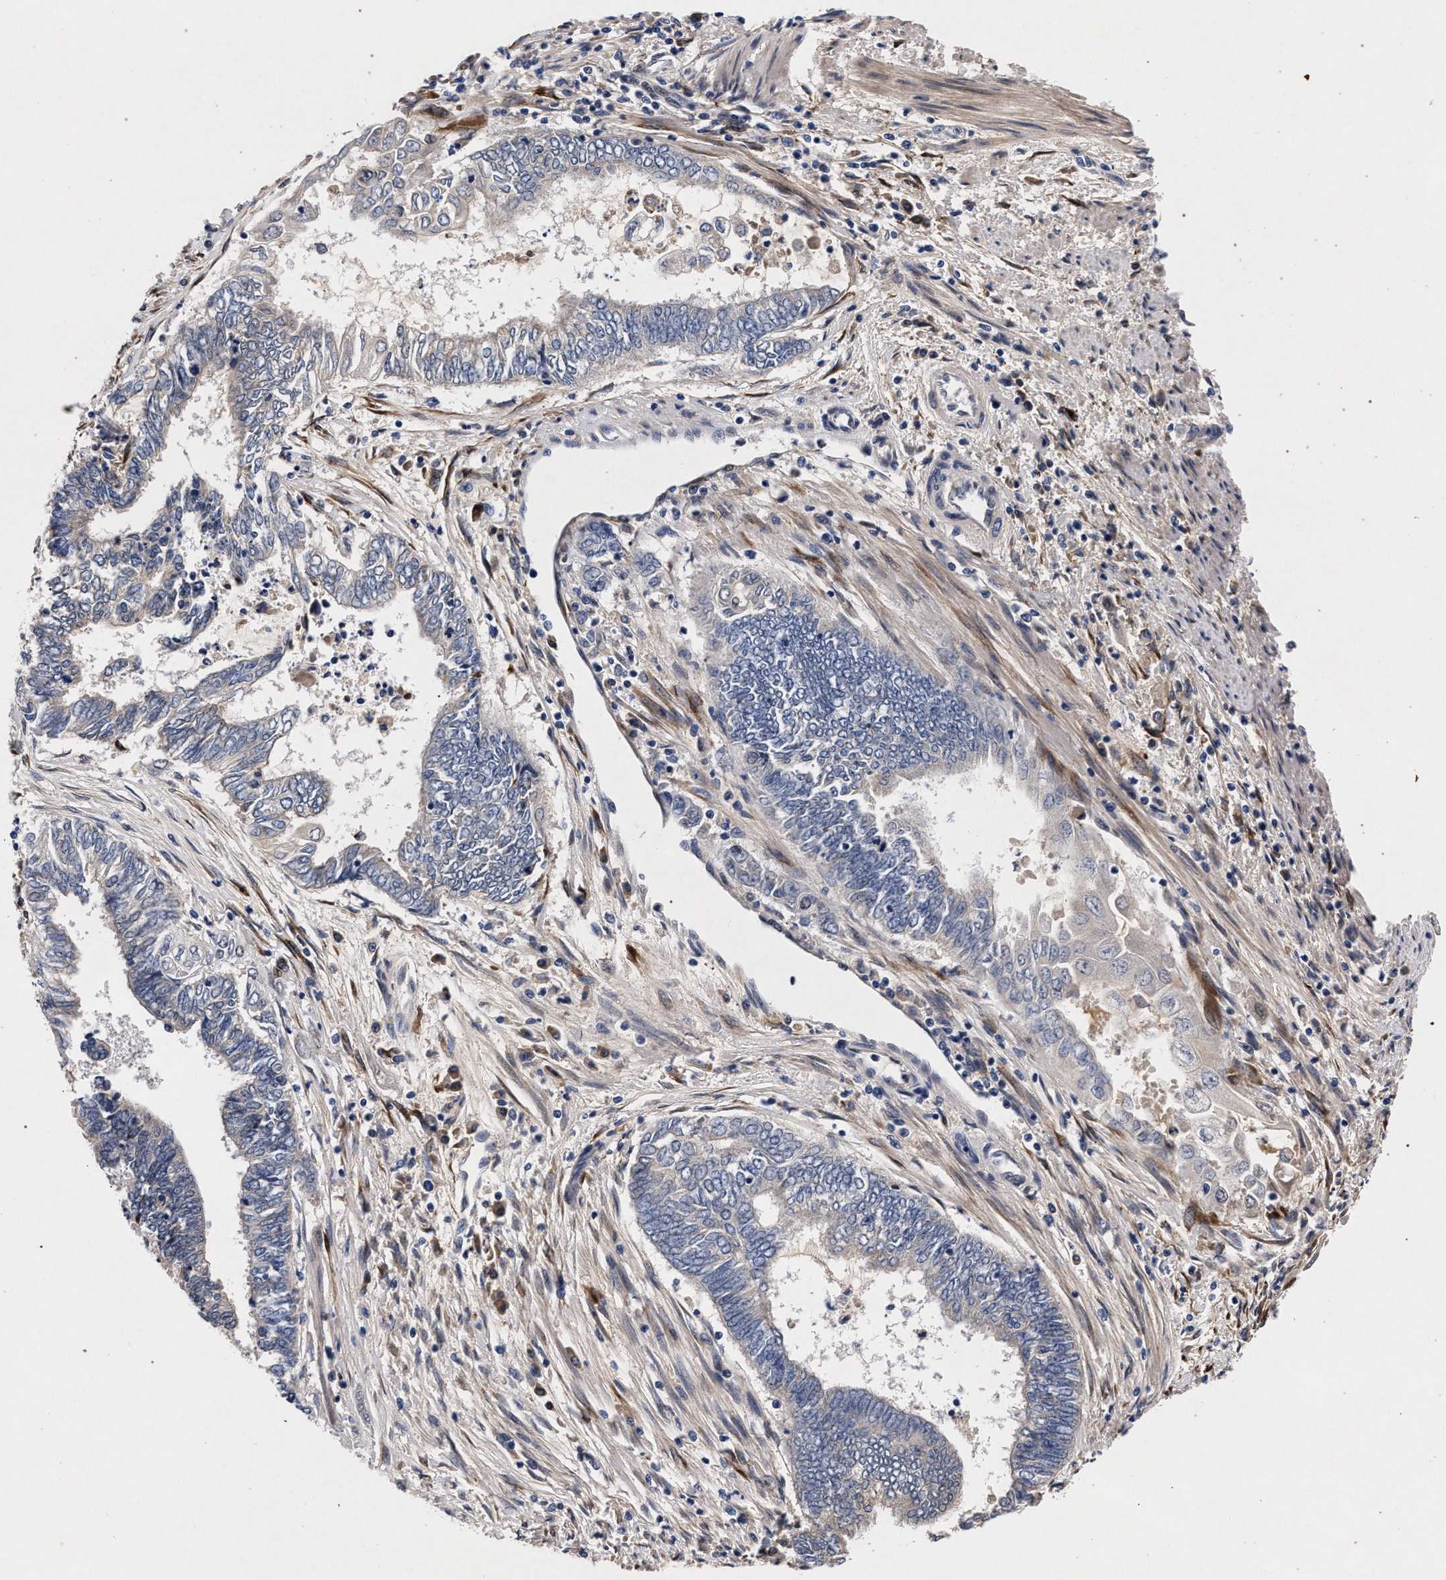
{"staining": {"intensity": "weak", "quantity": "<25%", "location": "cytoplasmic/membranous"}, "tissue": "endometrial cancer", "cell_type": "Tumor cells", "image_type": "cancer", "snomed": [{"axis": "morphology", "description": "Adenocarcinoma, NOS"}, {"axis": "topography", "description": "Uterus"}, {"axis": "topography", "description": "Endometrium"}], "caption": "Immunohistochemistry micrograph of neoplastic tissue: human endometrial cancer stained with DAB displays no significant protein positivity in tumor cells. Brightfield microscopy of immunohistochemistry stained with DAB (brown) and hematoxylin (blue), captured at high magnification.", "gene": "NEK7", "patient": {"sex": "female", "age": 70}}